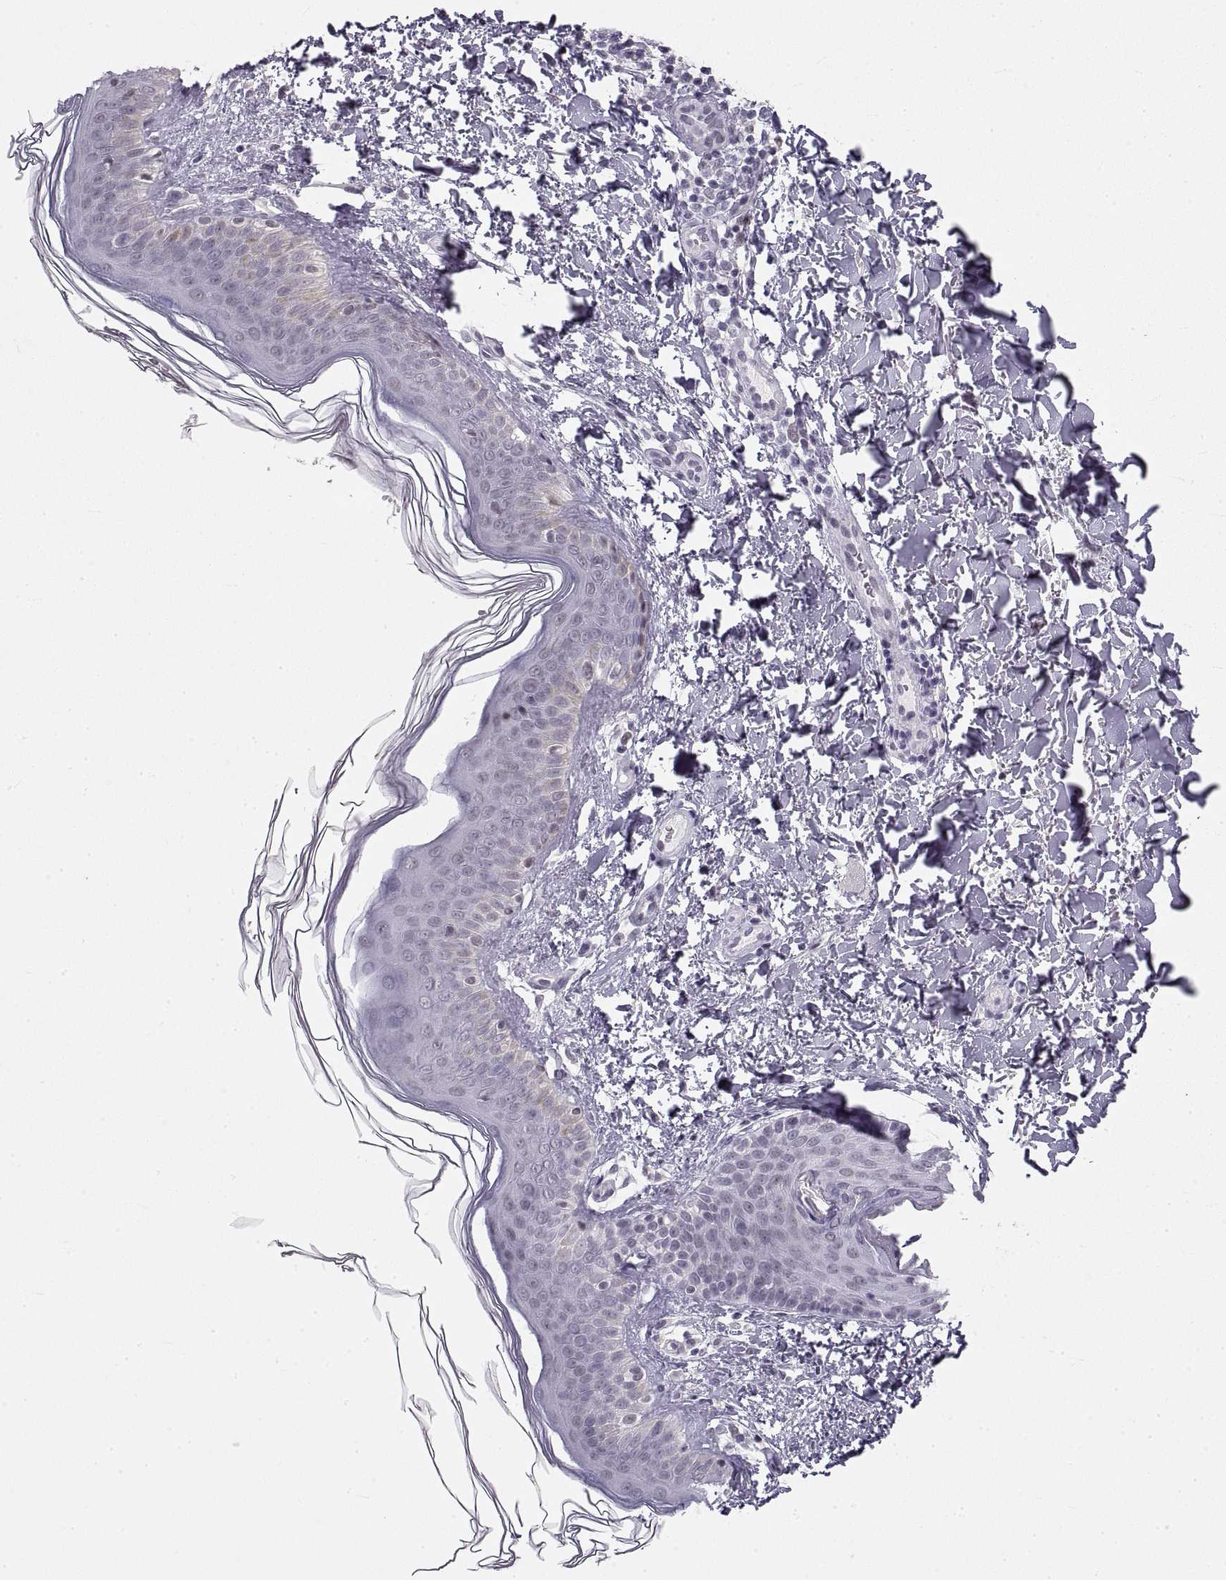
{"staining": {"intensity": "weak", "quantity": "<25%", "location": "nuclear"}, "tissue": "skin cancer", "cell_type": "Tumor cells", "image_type": "cancer", "snomed": [{"axis": "morphology", "description": "Normal tissue, NOS"}, {"axis": "morphology", "description": "Basal cell carcinoma"}, {"axis": "topography", "description": "Skin"}], "caption": "Immunohistochemical staining of basal cell carcinoma (skin) demonstrates no significant expression in tumor cells.", "gene": "NANOS3", "patient": {"sex": "male", "age": 46}}